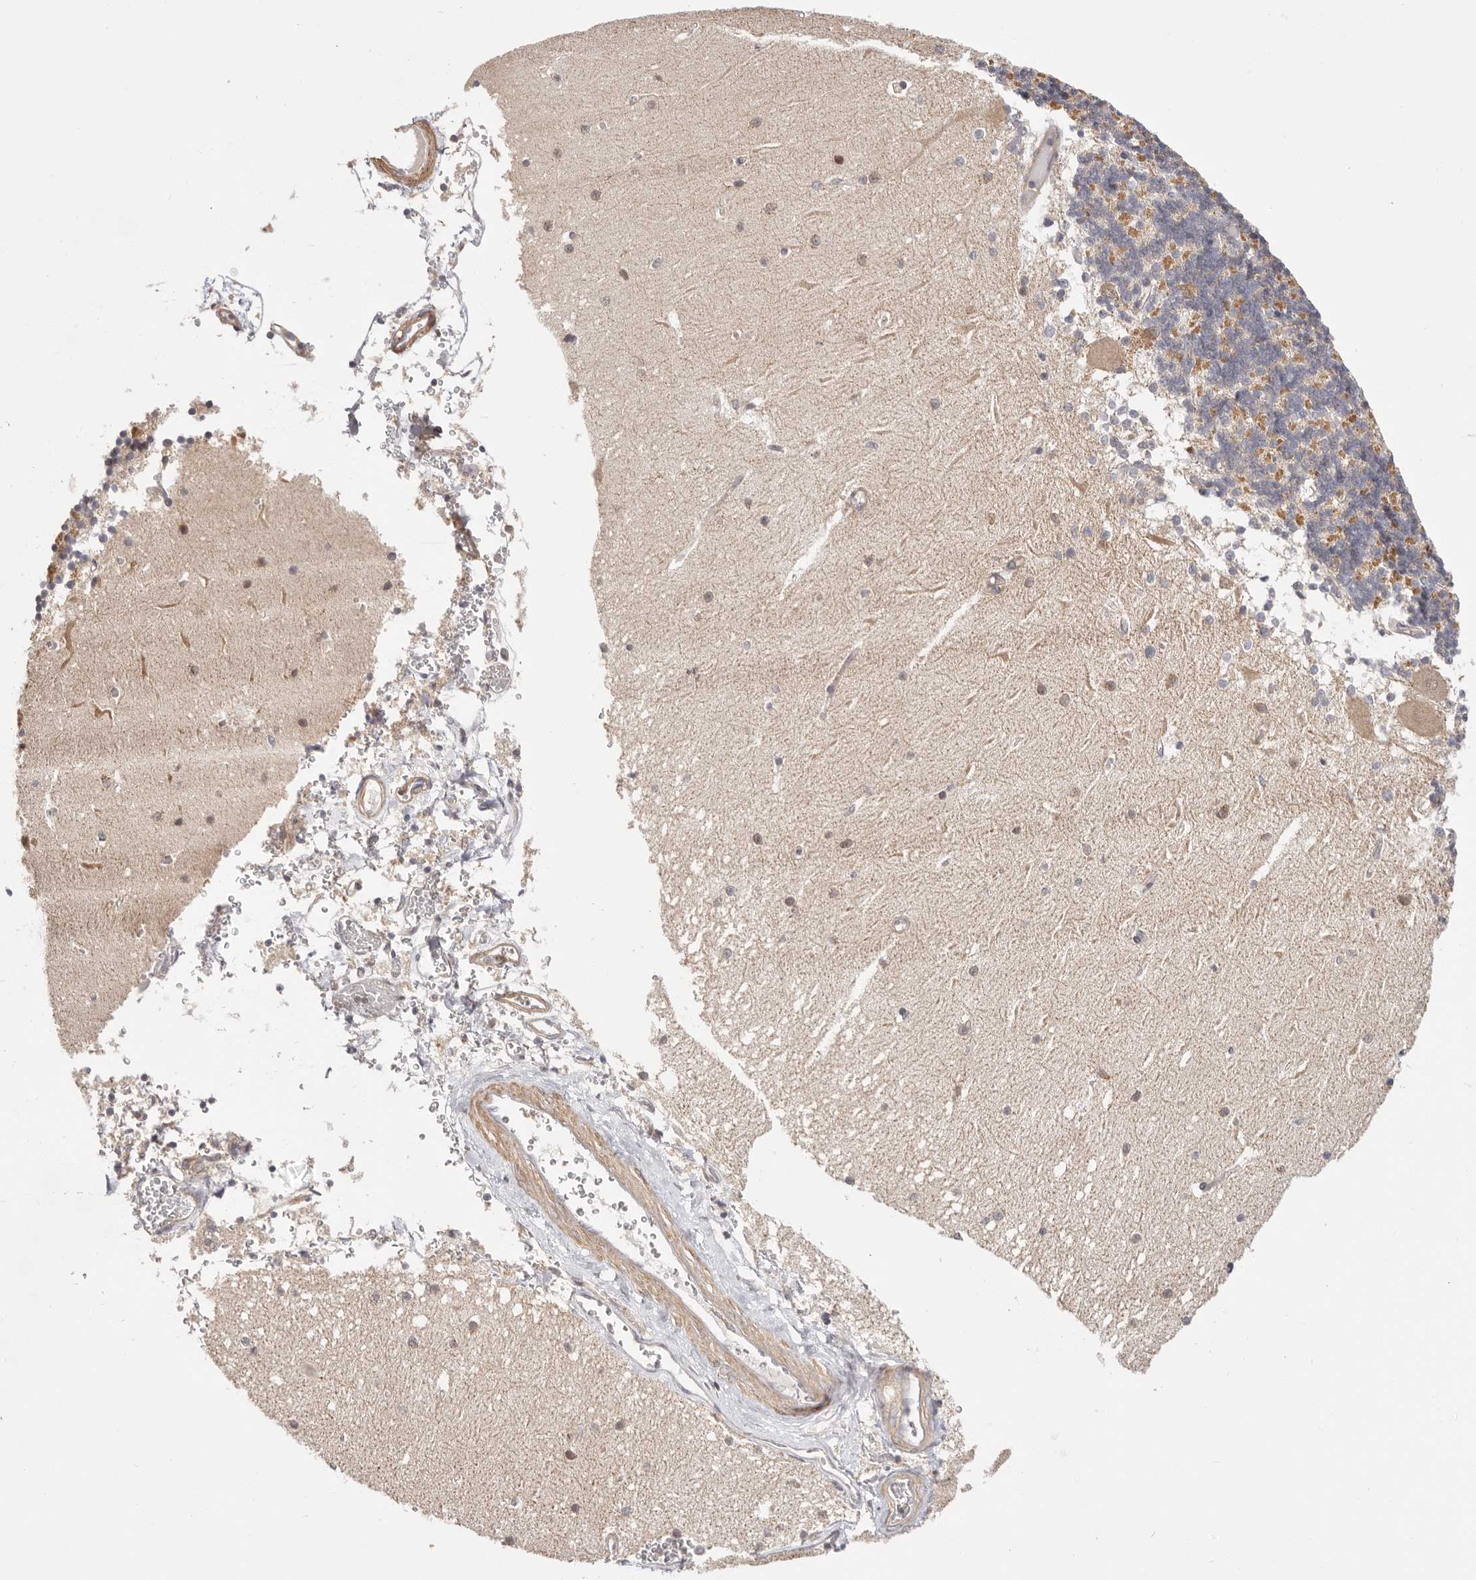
{"staining": {"intensity": "negative", "quantity": "none", "location": "none"}, "tissue": "cerebellum", "cell_type": "Cells in granular layer", "image_type": "normal", "snomed": [{"axis": "morphology", "description": "Normal tissue, NOS"}, {"axis": "topography", "description": "Cerebellum"}], "caption": "This image is of benign cerebellum stained with immunohistochemistry to label a protein in brown with the nuclei are counter-stained blue. There is no staining in cells in granular layer.", "gene": "KCMF1", "patient": {"sex": "male", "age": 37}}